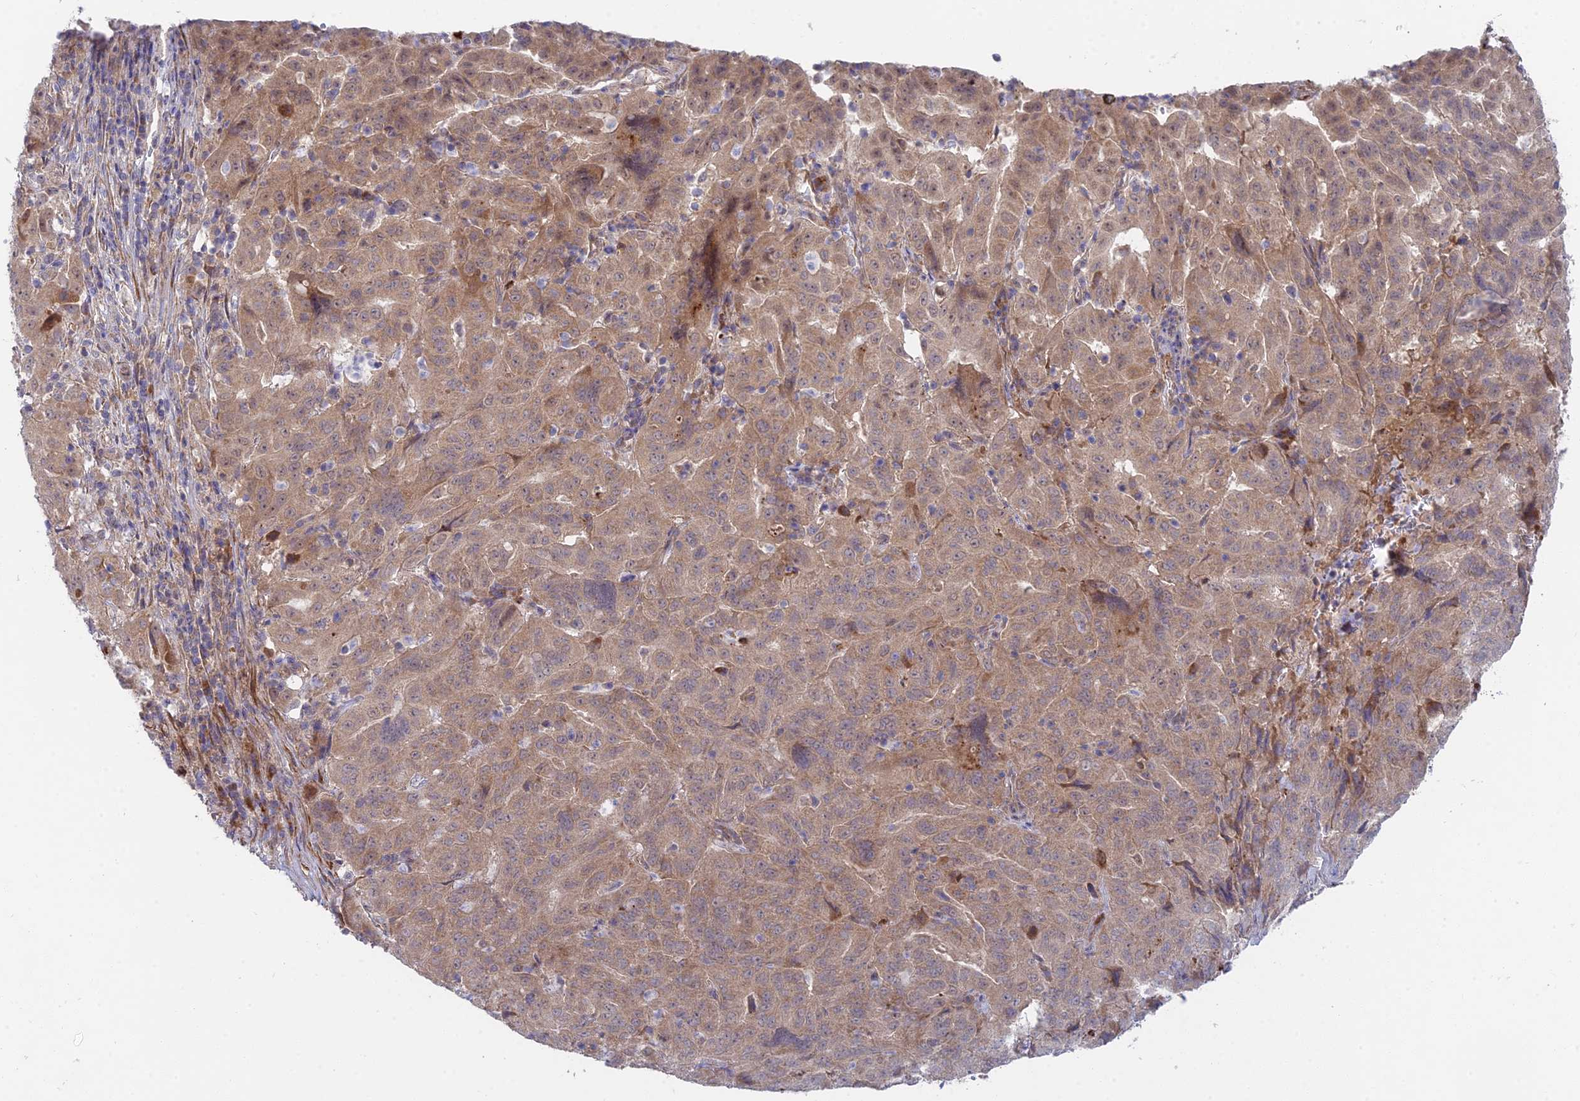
{"staining": {"intensity": "moderate", "quantity": ">75%", "location": "cytoplasmic/membranous"}, "tissue": "pancreatic cancer", "cell_type": "Tumor cells", "image_type": "cancer", "snomed": [{"axis": "morphology", "description": "Adenocarcinoma, NOS"}, {"axis": "topography", "description": "Pancreas"}], "caption": "High-power microscopy captured an IHC photomicrograph of pancreatic cancer, revealing moderate cytoplasmic/membranous positivity in about >75% of tumor cells.", "gene": "INCA1", "patient": {"sex": "male", "age": 63}}